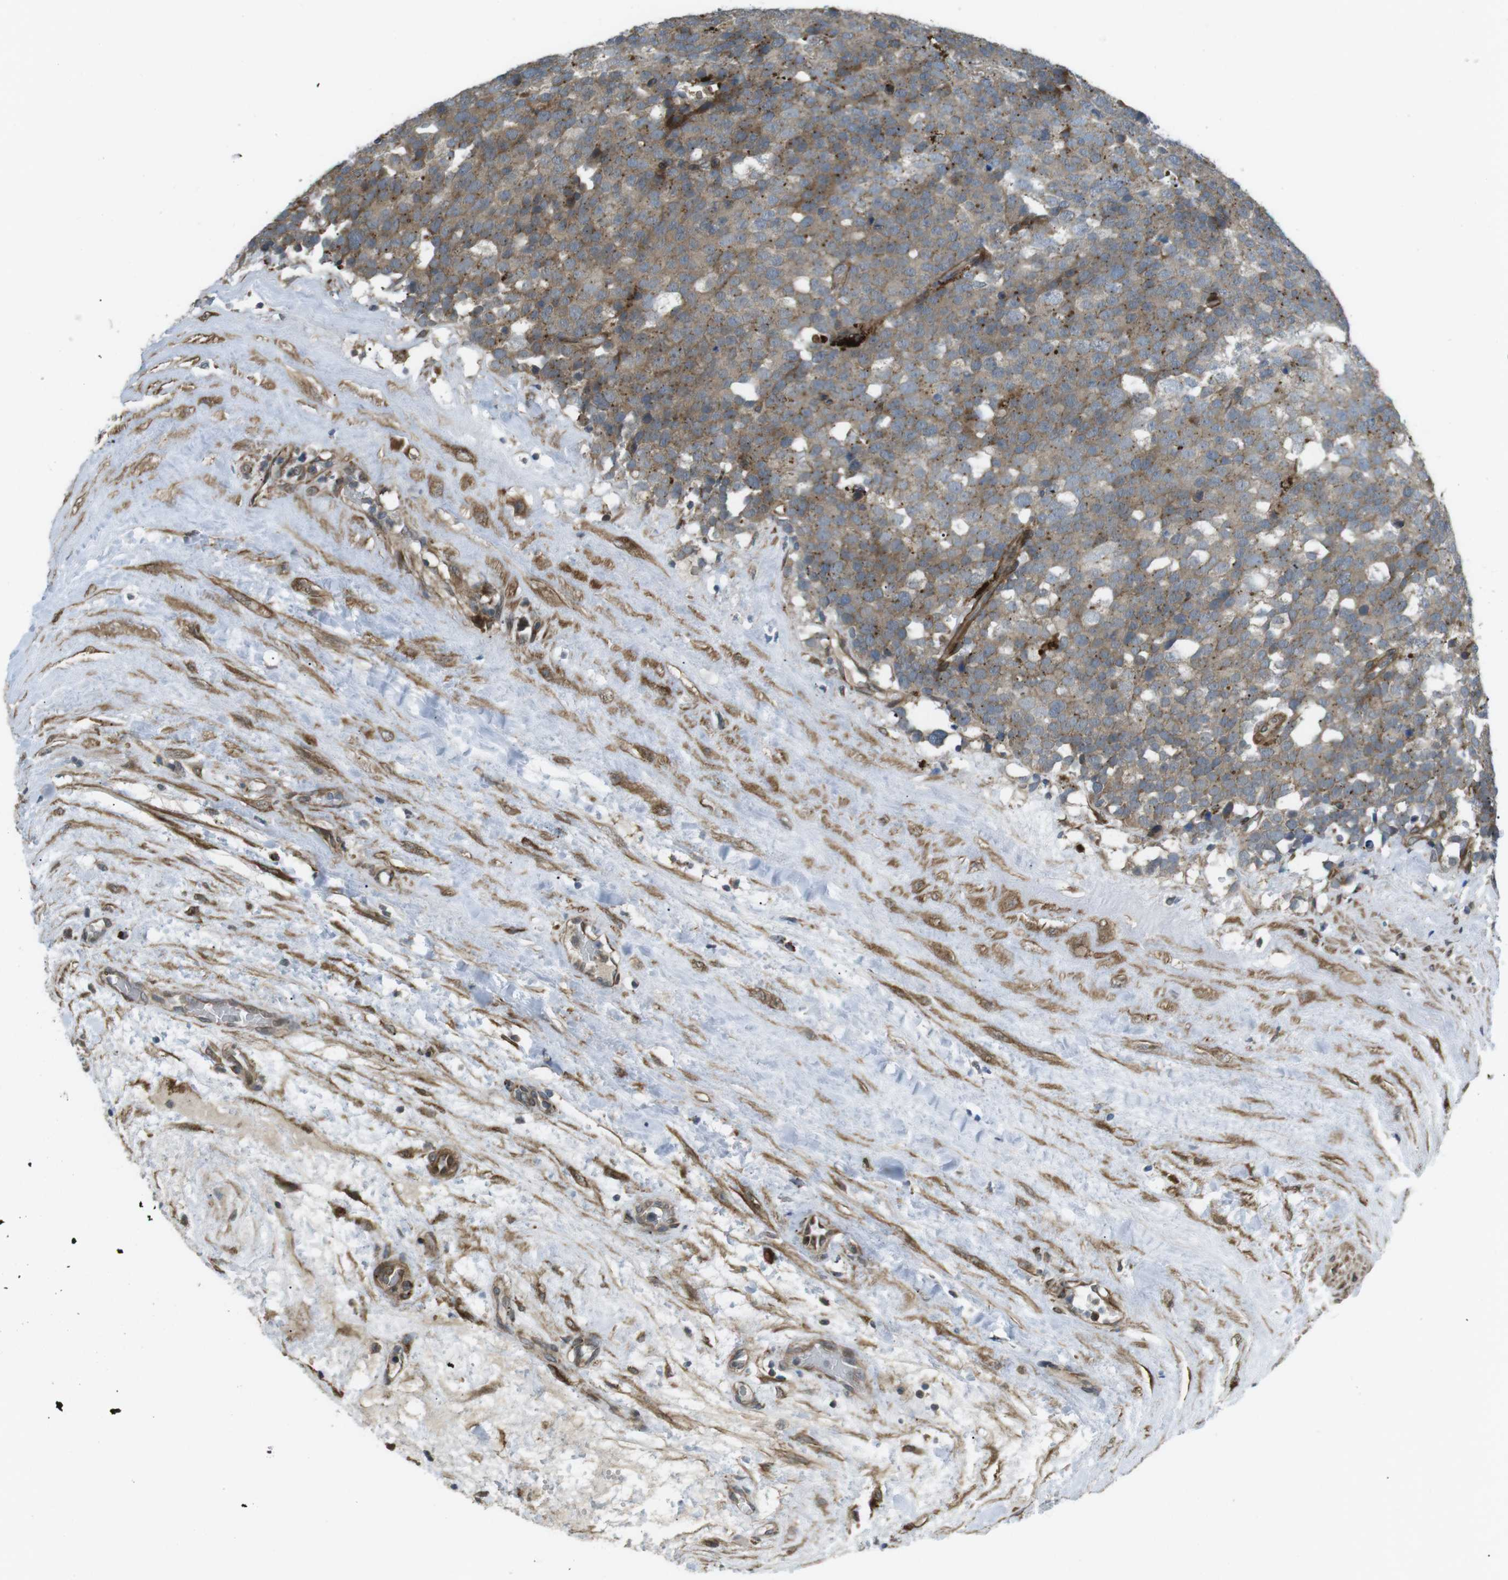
{"staining": {"intensity": "weak", "quantity": "25%-75%", "location": "cytoplasmic/membranous"}, "tissue": "testis cancer", "cell_type": "Tumor cells", "image_type": "cancer", "snomed": [{"axis": "morphology", "description": "Seminoma, NOS"}, {"axis": "topography", "description": "Testis"}], "caption": "Testis cancer was stained to show a protein in brown. There is low levels of weak cytoplasmic/membranous positivity in approximately 25%-75% of tumor cells. Immunohistochemistry stains the protein in brown and the nuclei are stained blue.", "gene": "KANK2", "patient": {"sex": "male", "age": 71}}